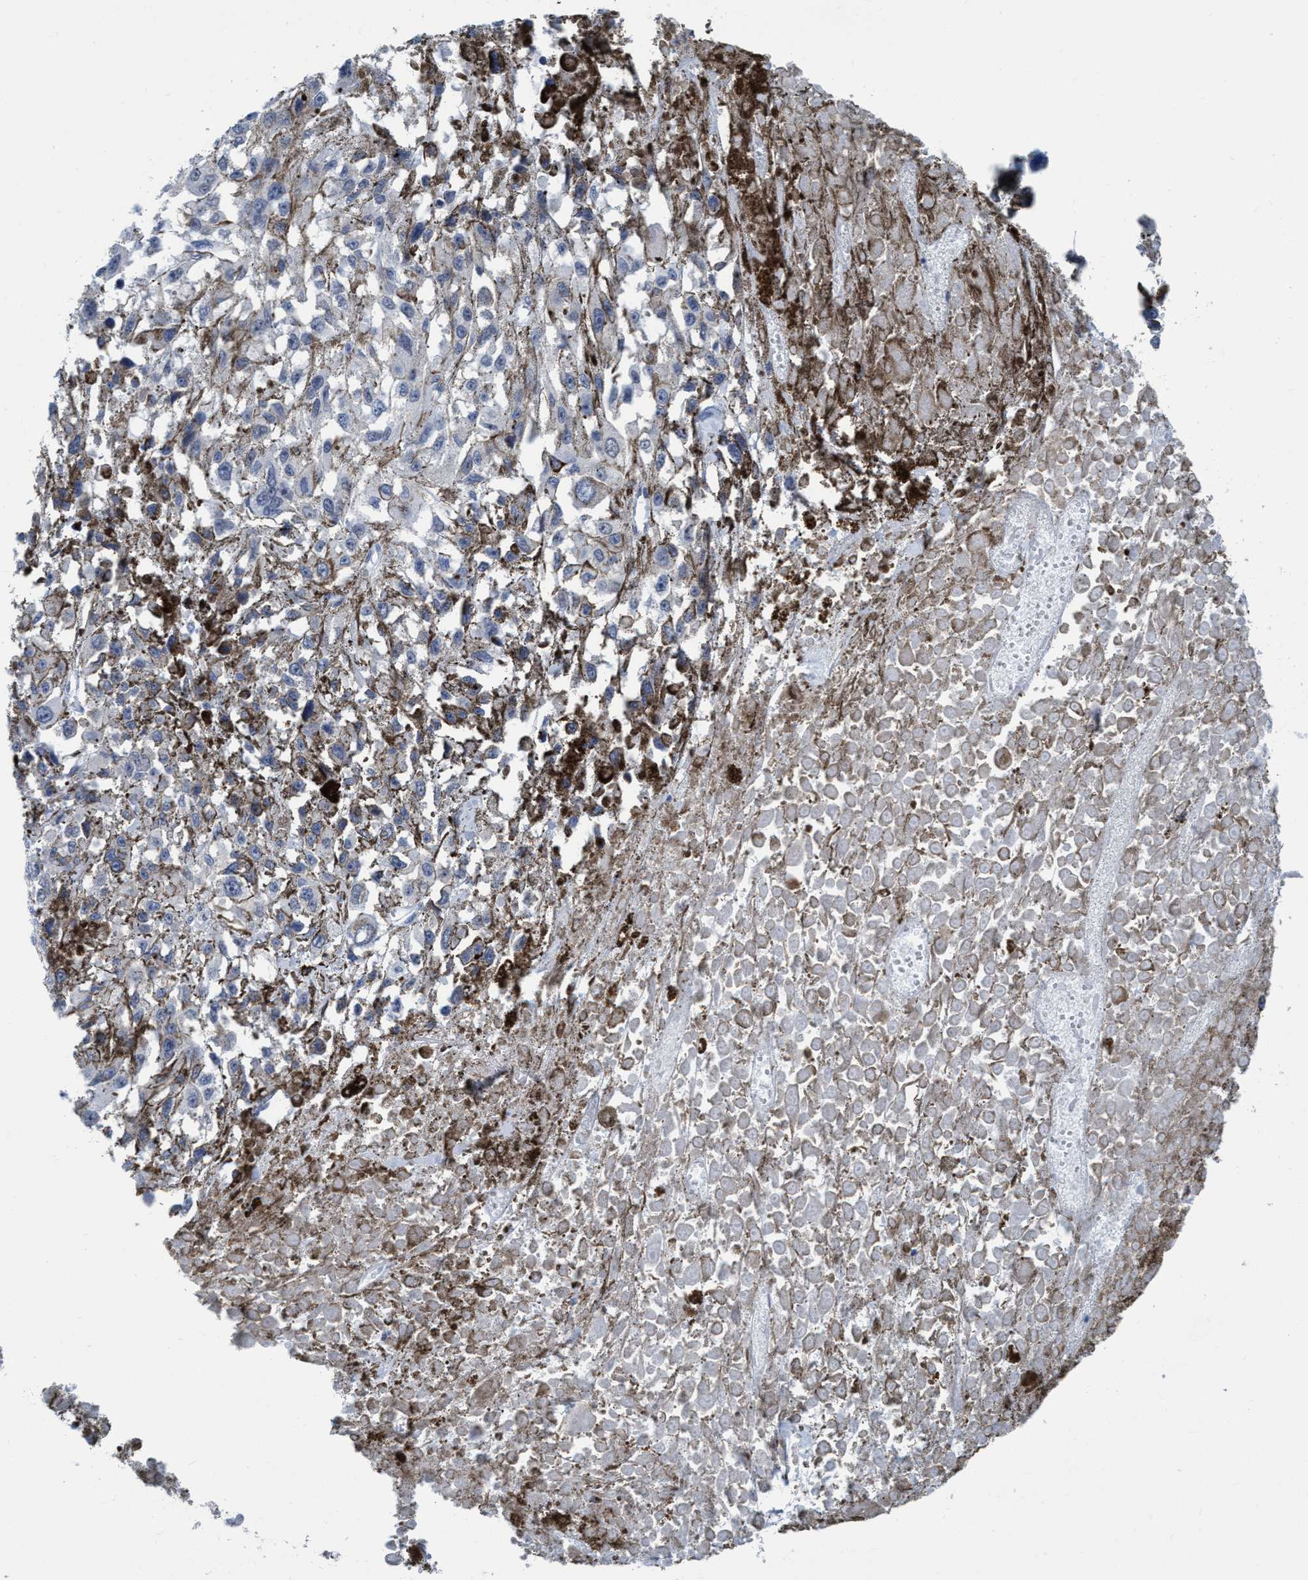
{"staining": {"intensity": "negative", "quantity": "none", "location": "none"}, "tissue": "melanoma", "cell_type": "Tumor cells", "image_type": "cancer", "snomed": [{"axis": "morphology", "description": "Malignant melanoma, Metastatic site"}, {"axis": "topography", "description": "Lymph node"}], "caption": "Image shows no protein expression in tumor cells of malignant melanoma (metastatic site) tissue.", "gene": "DNAI1", "patient": {"sex": "male", "age": 59}}